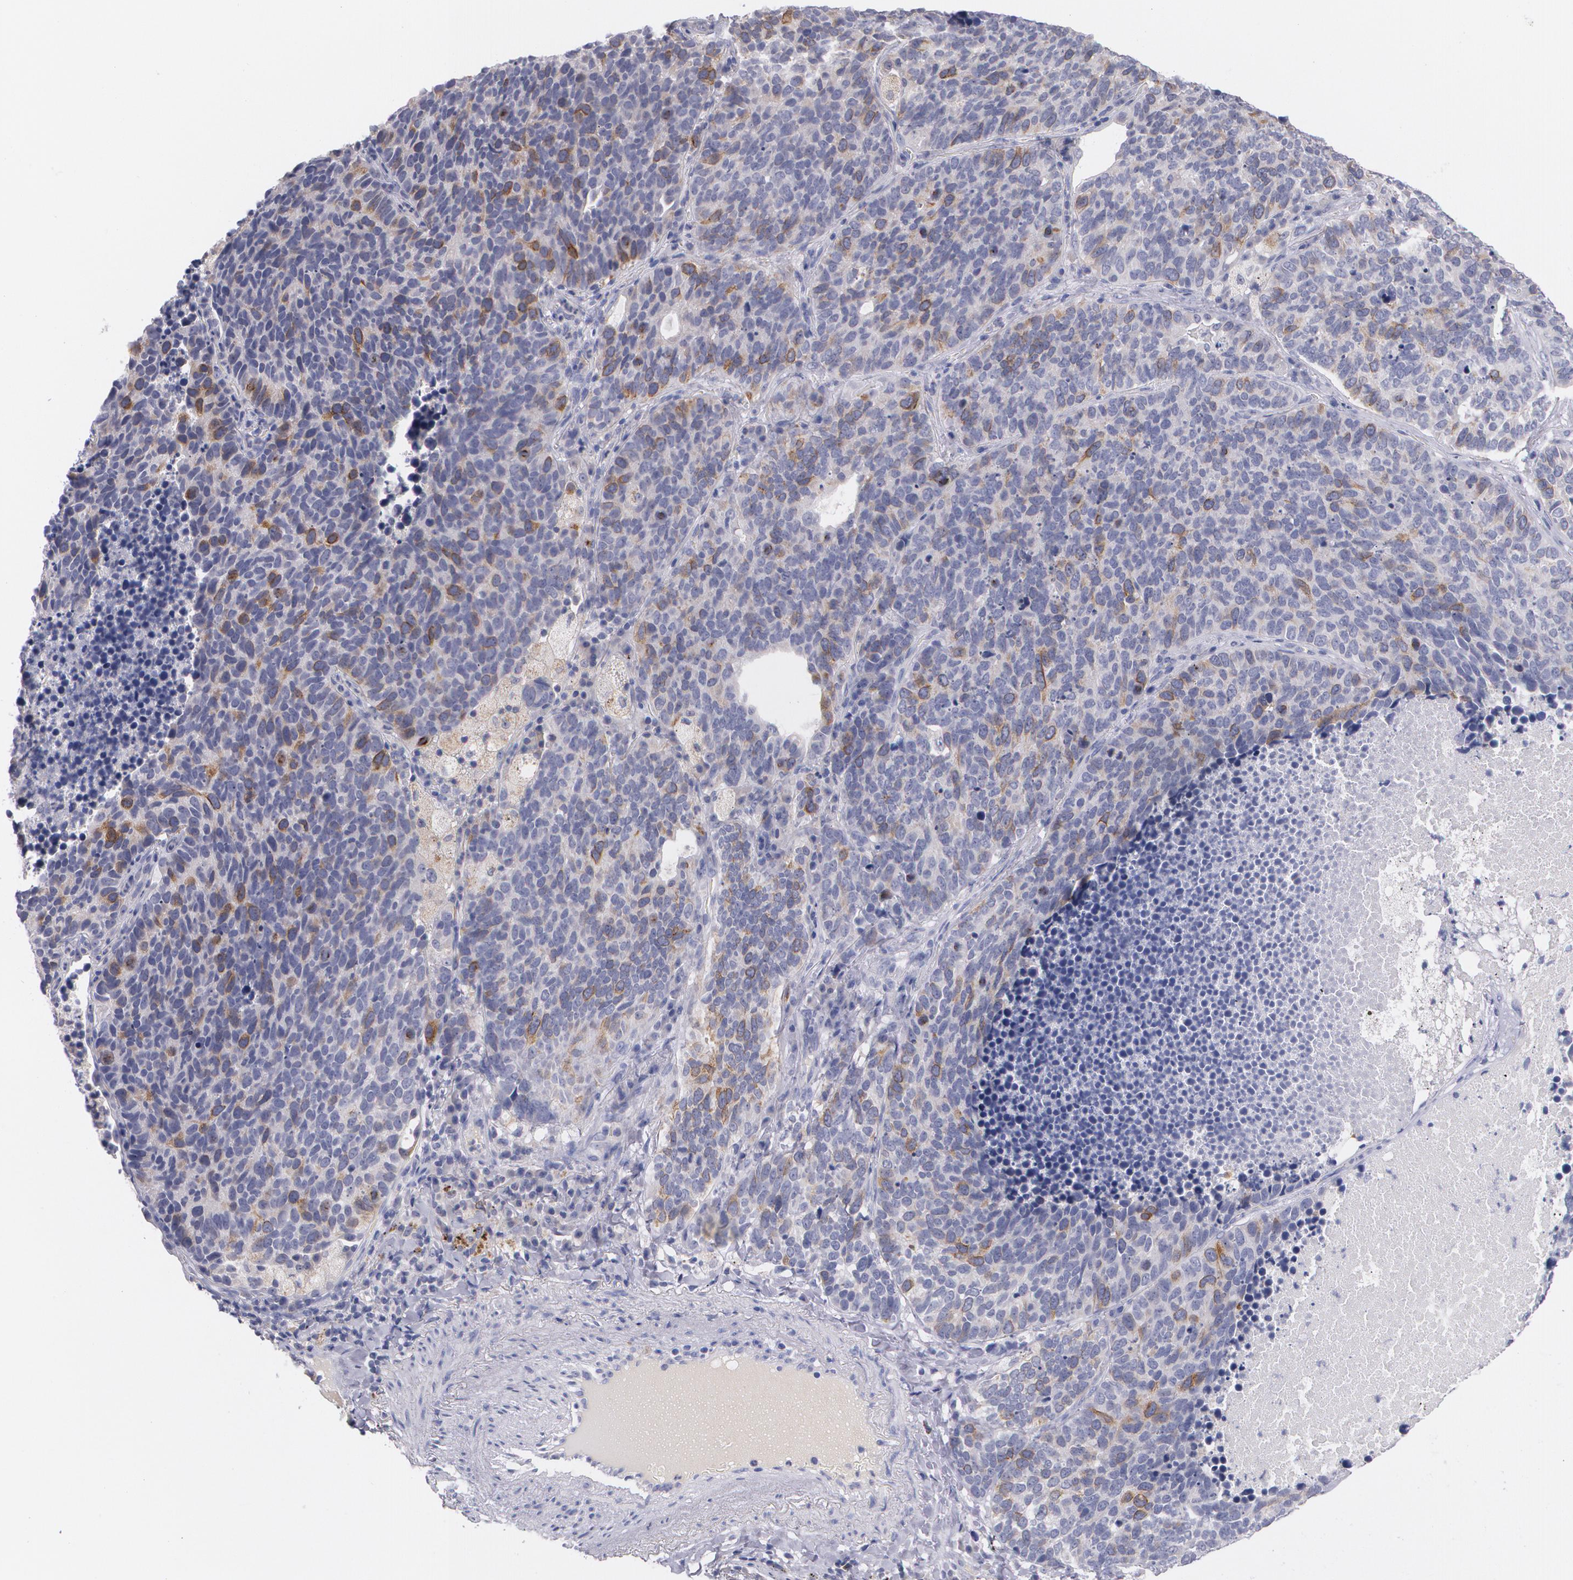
{"staining": {"intensity": "moderate", "quantity": "<25%", "location": "cytoplasmic/membranous"}, "tissue": "lung cancer", "cell_type": "Tumor cells", "image_type": "cancer", "snomed": [{"axis": "morphology", "description": "Neoplasm, malignant, NOS"}, {"axis": "topography", "description": "Lung"}], "caption": "This histopathology image exhibits immunohistochemistry staining of lung cancer, with low moderate cytoplasmic/membranous expression in about <25% of tumor cells.", "gene": "HMMR", "patient": {"sex": "female", "age": 75}}